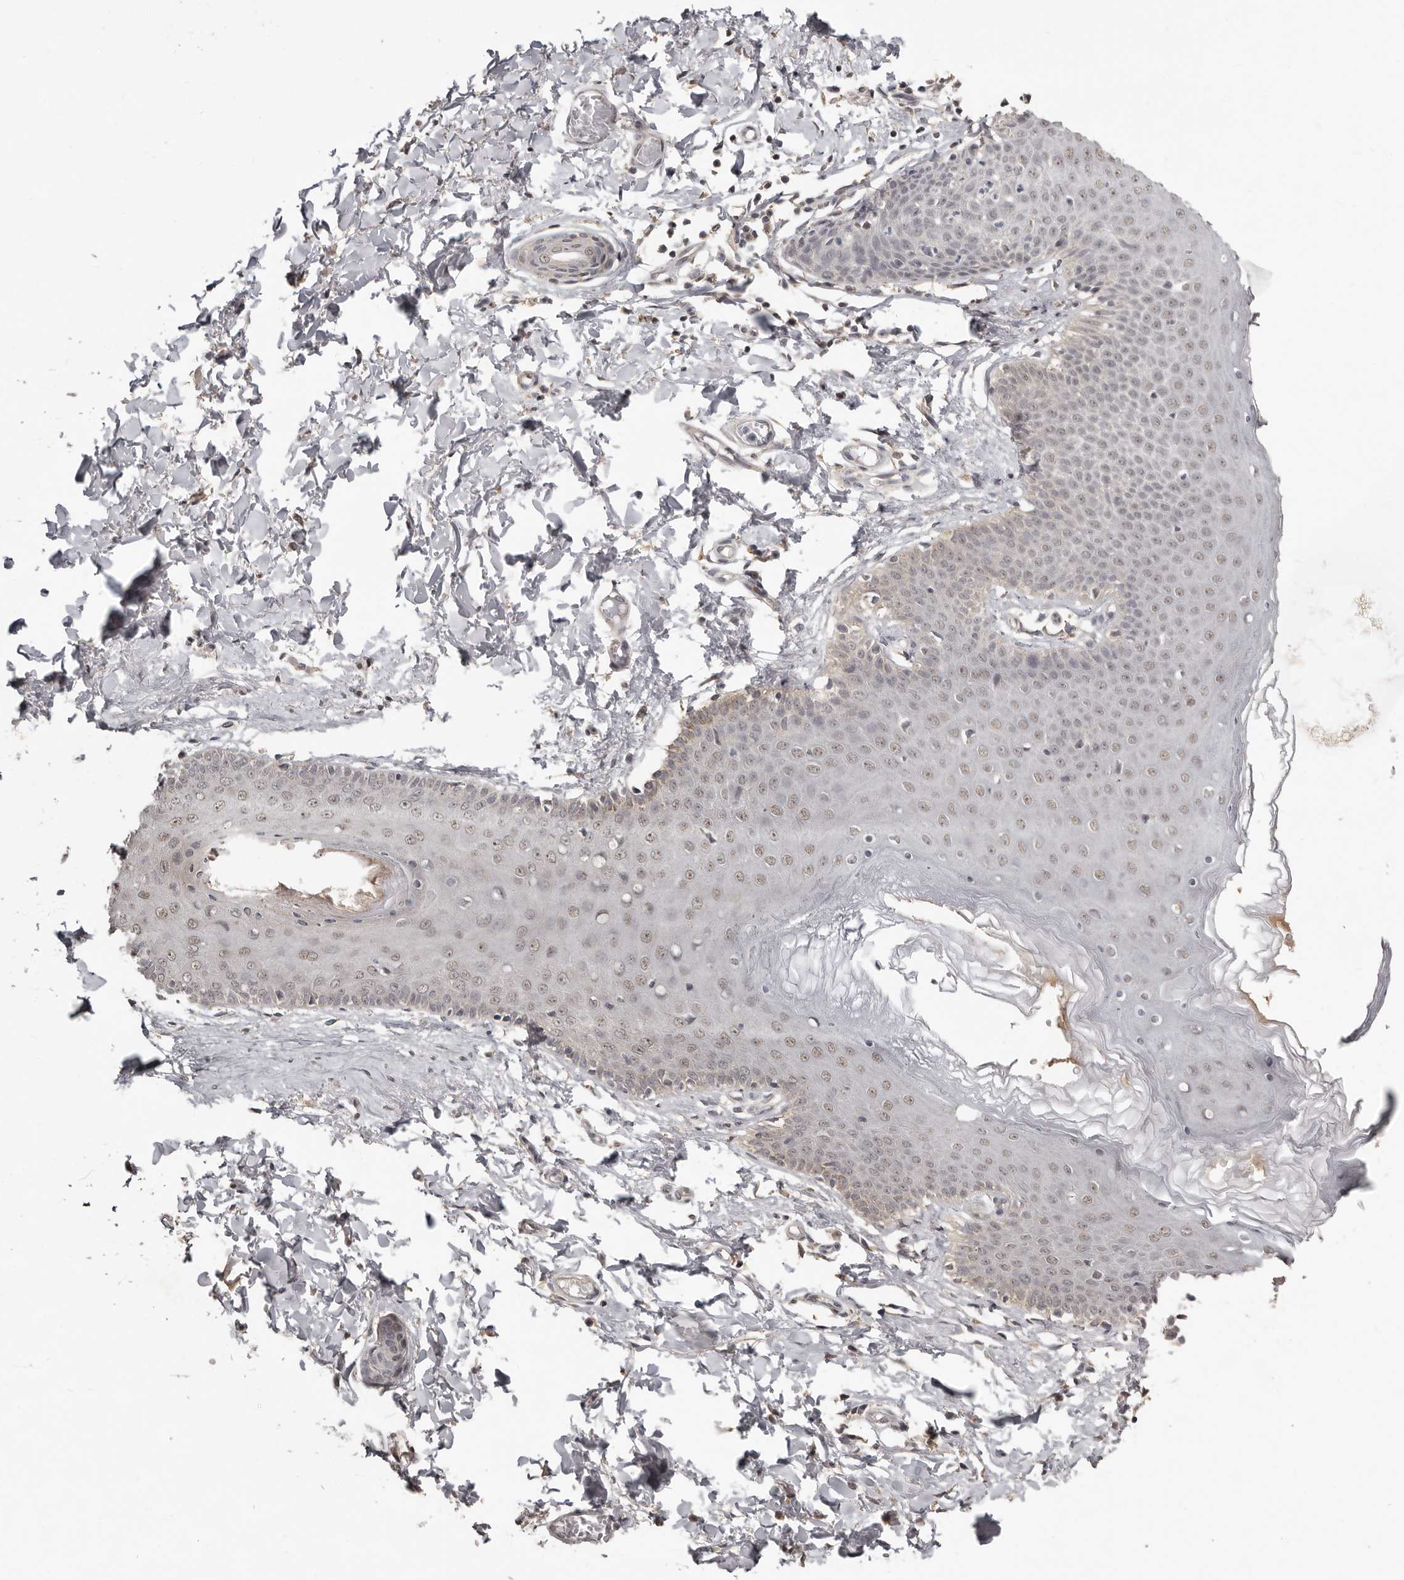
{"staining": {"intensity": "weak", "quantity": "25%-75%", "location": "nuclear"}, "tissue": "skin", "cell_type": "Epidermal cells", "image_type": "normal", "snomed": [{"axis": "morphology", "description": "Normal tissue, NOS"}, {"axis": "topography", "description": "Vulva"}], "caption": "DAB (3,3'-diaminobenzidine) immunohistochemical staining of unremarkable skin displays weak nuclear protein expression in approximately 25%-75% of epidermal cells.", "gene": "ZFP14", "patient": {"sex": "female", "age": 66}}